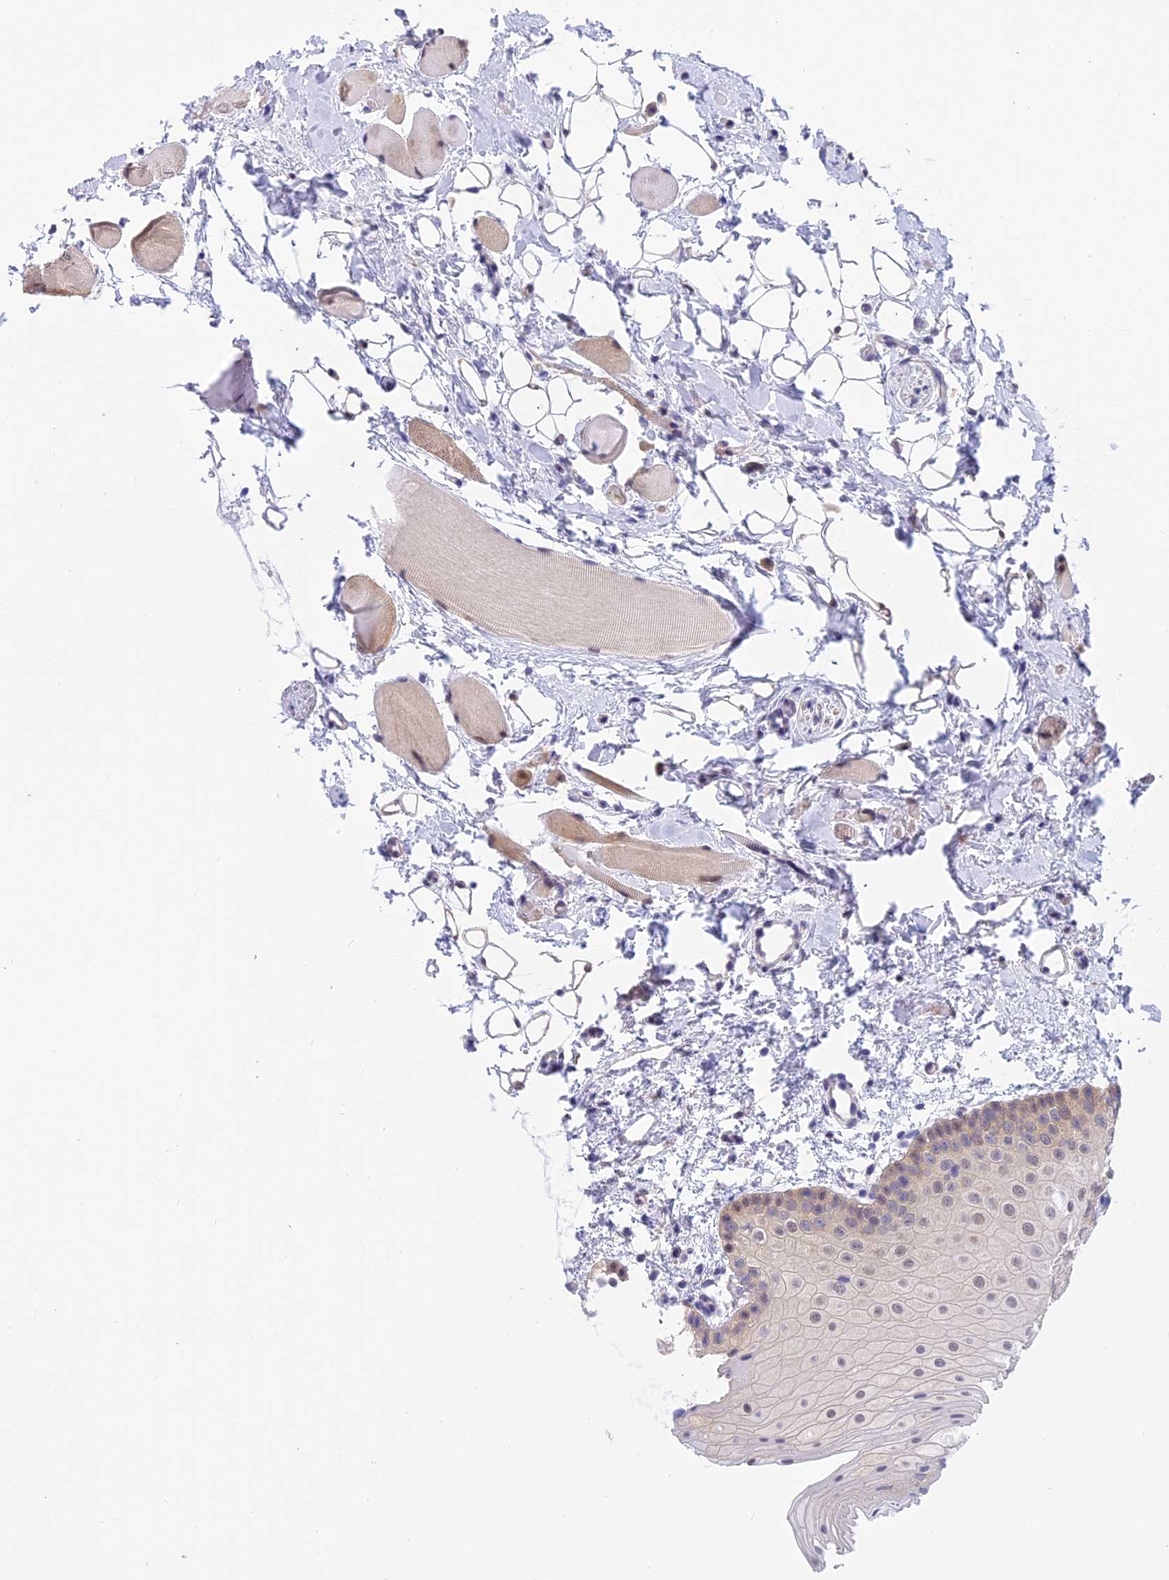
{"staining": {"intensity": "negative", "quantity": "none", "location": "none"}, "tissue": "oral mucosa", "cell_type": "Squamous epithelial cells", "image_type": "normal", "snomed": [{"axis": "morphology", "description": "Normal tissue, NOS"}, {"axis": "topography", "description": "Oral tissue"}], "caption": "Immunohistochemical staining of normal human oral mucosa demonstrates no significant staining in squamous epithelial cells.", "gene": "STUB1", "patient": {"sex": "male", "age": 28}}